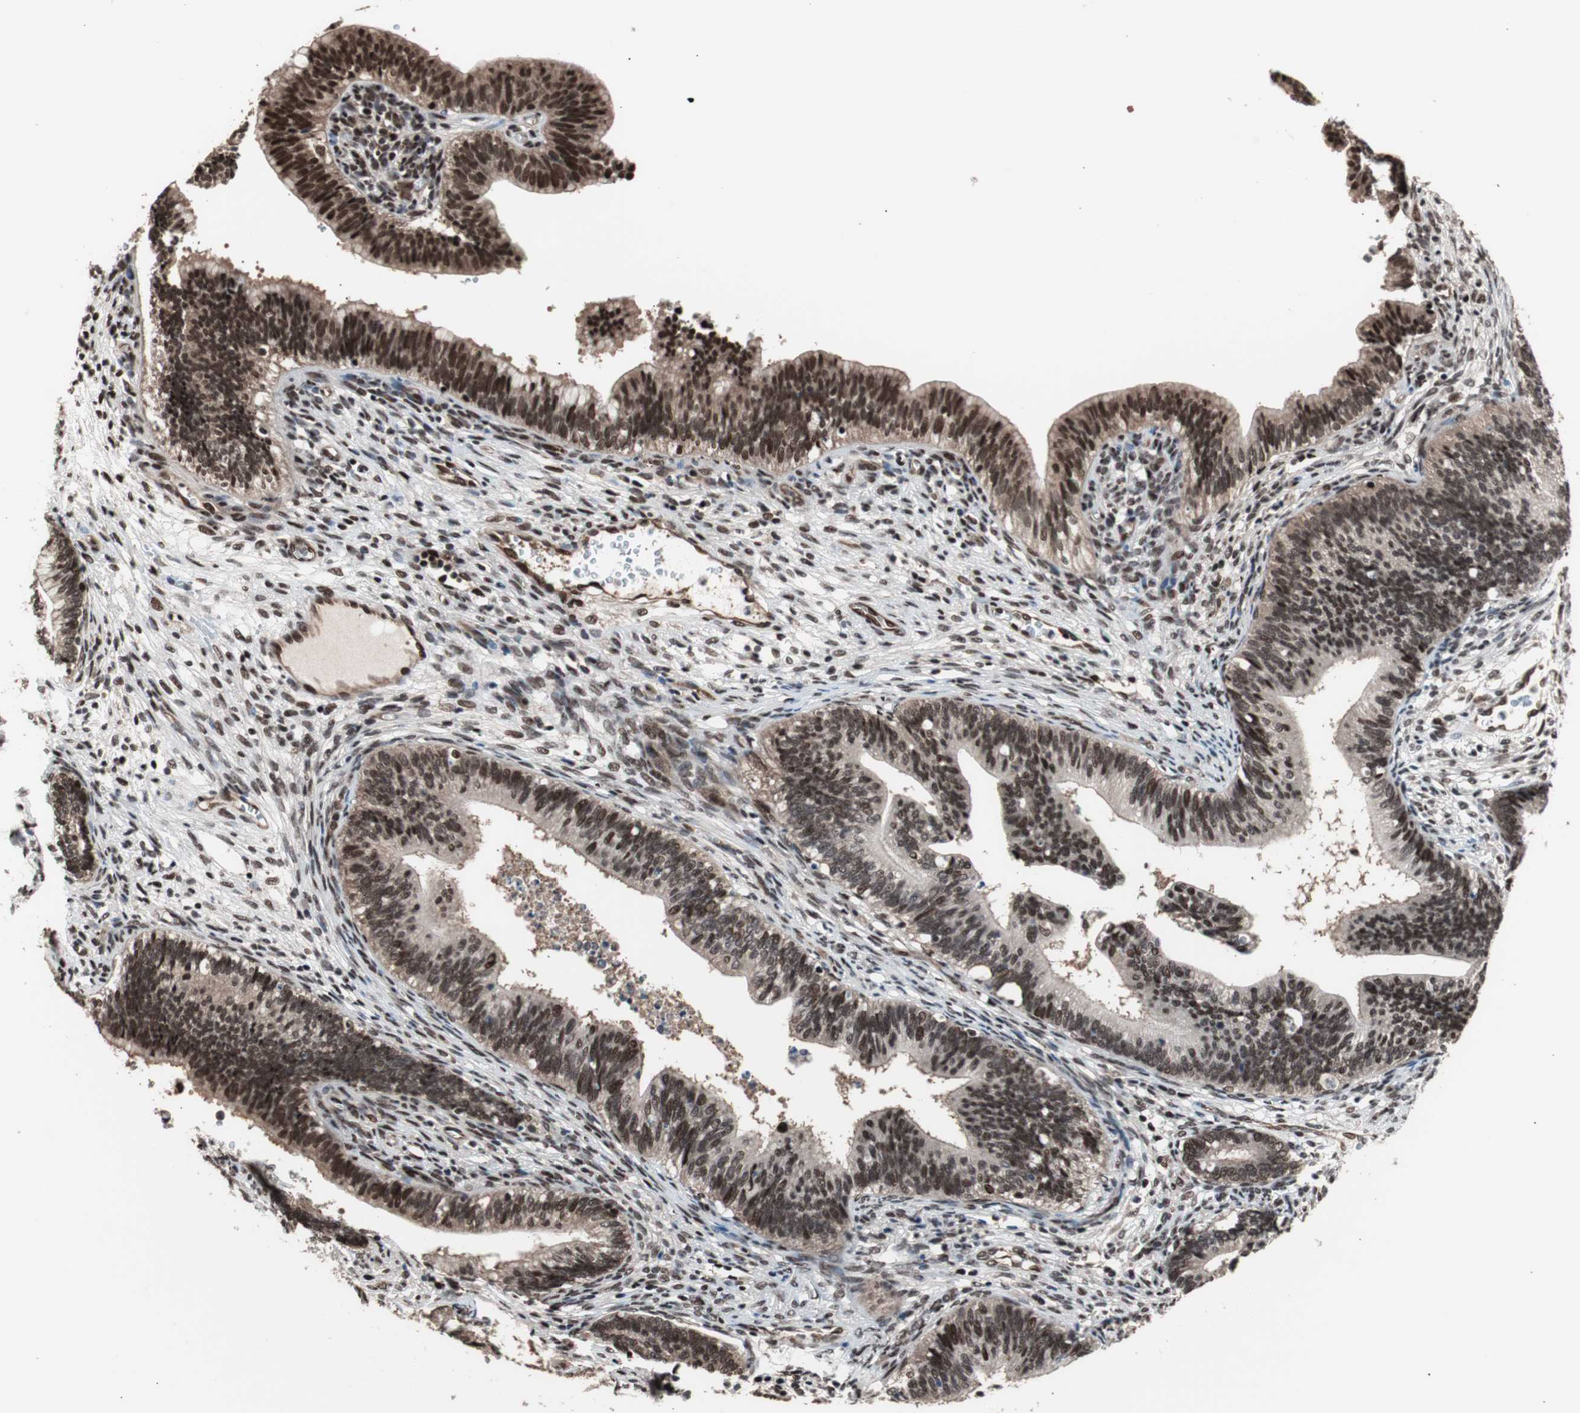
{"staining": {"intensity": "strong", "quantity": ">75%", "location": "cytoplasmic/membranous,nuclear"}, "tissue": "cervical cancer", "cell_type": "Tumor cells", "image_type": "cancer", "snomed": [{"axis": "morphology", "description": "Adenocarcinoma, NOS"}, {"axis": "topography", "description": "Cervix"}], "caption": "This photomicrograph displays immunohistochemistry staining of human cervical cancer (adenocarcinoma), with high strong cytoplasmic/membranous and nuclear positivity in about >75% of tumor cells.", "gene": "POGZ", "patient": {"sex": "female", "age": 44}}